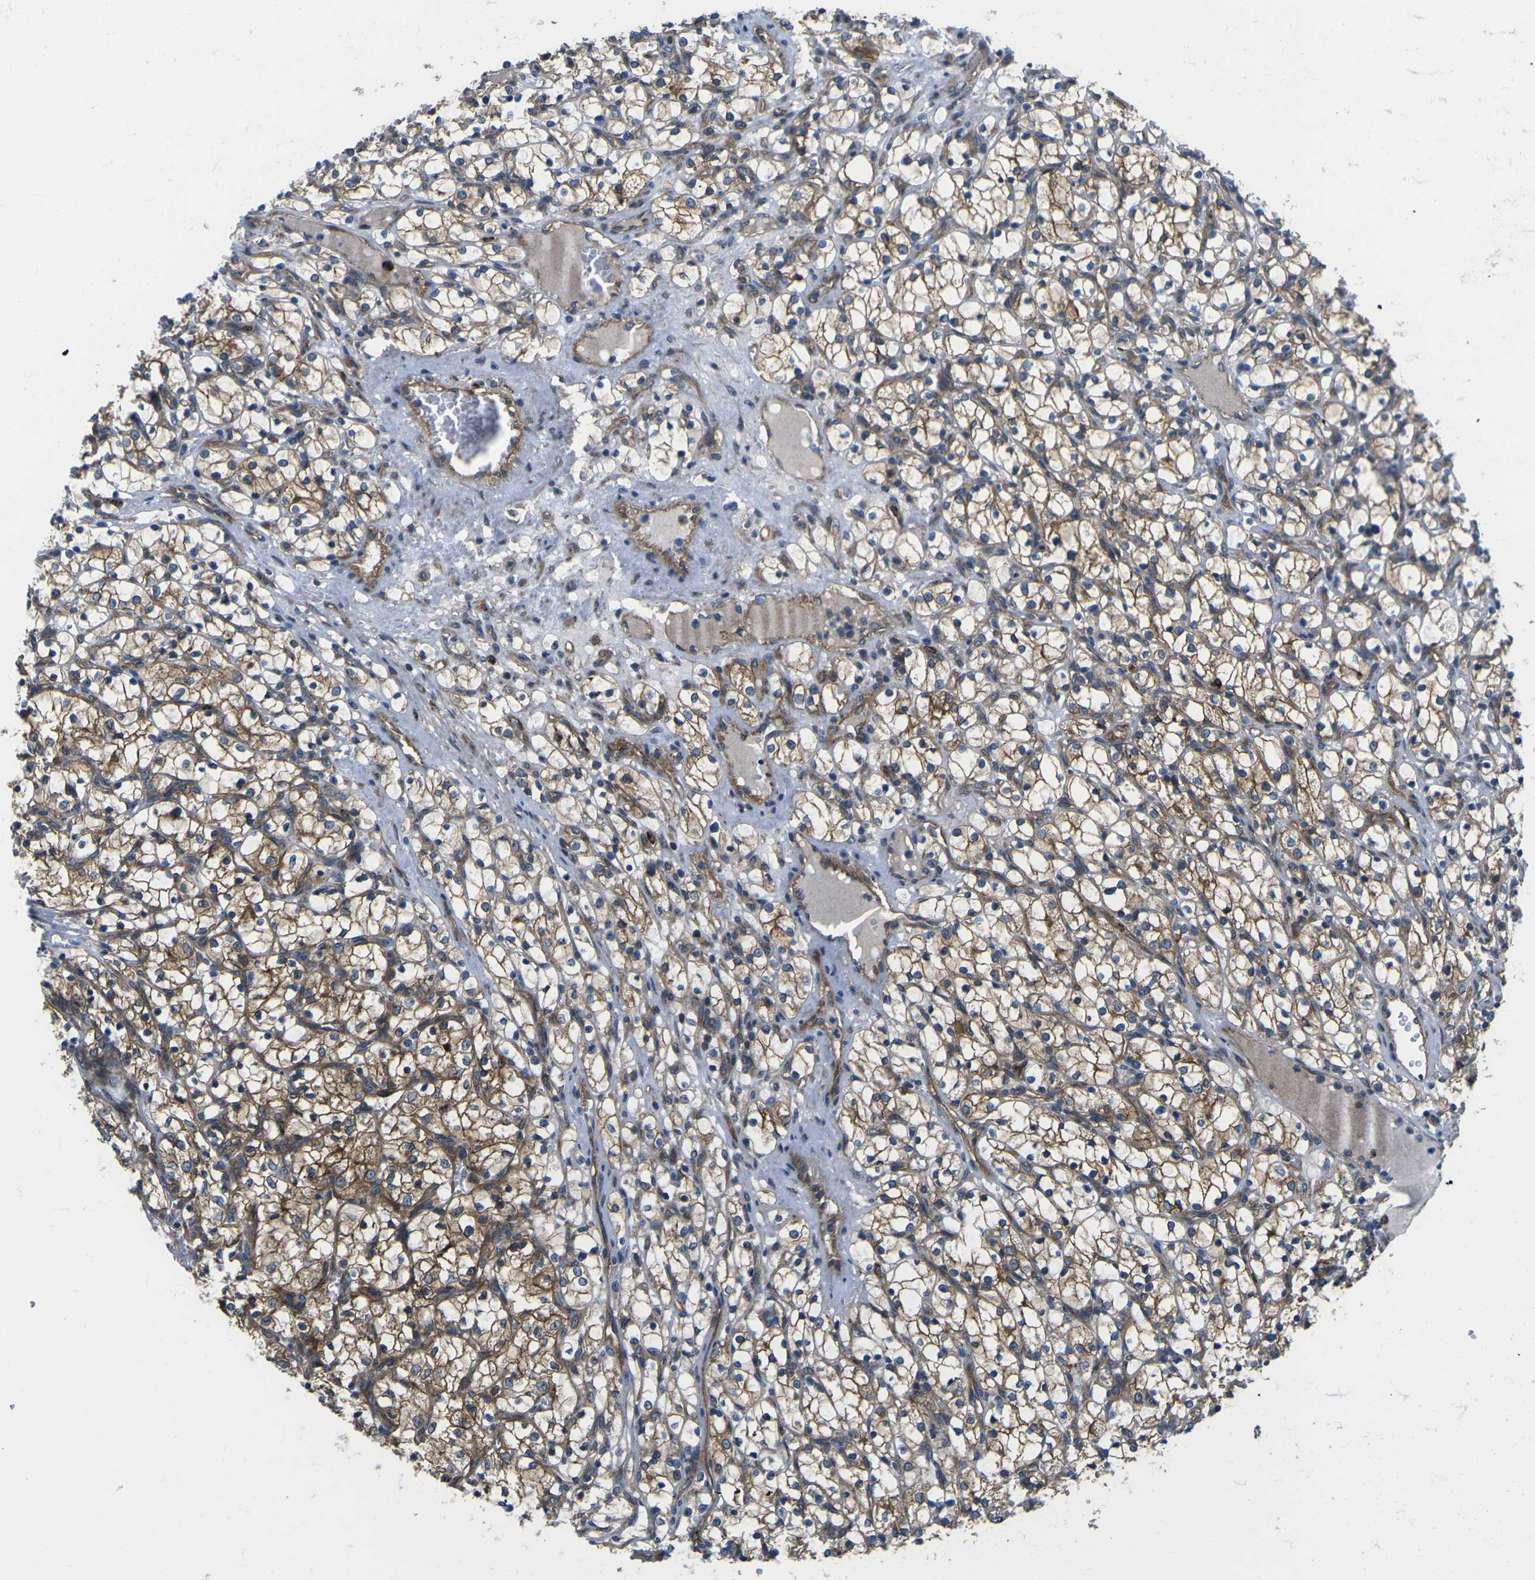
{"staining": {"intensity": "moderate", "quantity": ">75%", "location": "cytoplasmic/membranous"}, "tissue": "renal cancer", "cell_type": "Tumor cells", "image_type": "cancer", "snomed": [{"axis": "morphology", "description": "Adenocarcinoma, NOS"}, {"axis": "topography", "description": "Kidney"}], "caption": "Renal adenocarcinoma tissue reveals moderate cytoplasmic/membranous staining in about >75% of tumor cells", "gene": "DLG1", "patient": {"sex": "female", "age": 69}}